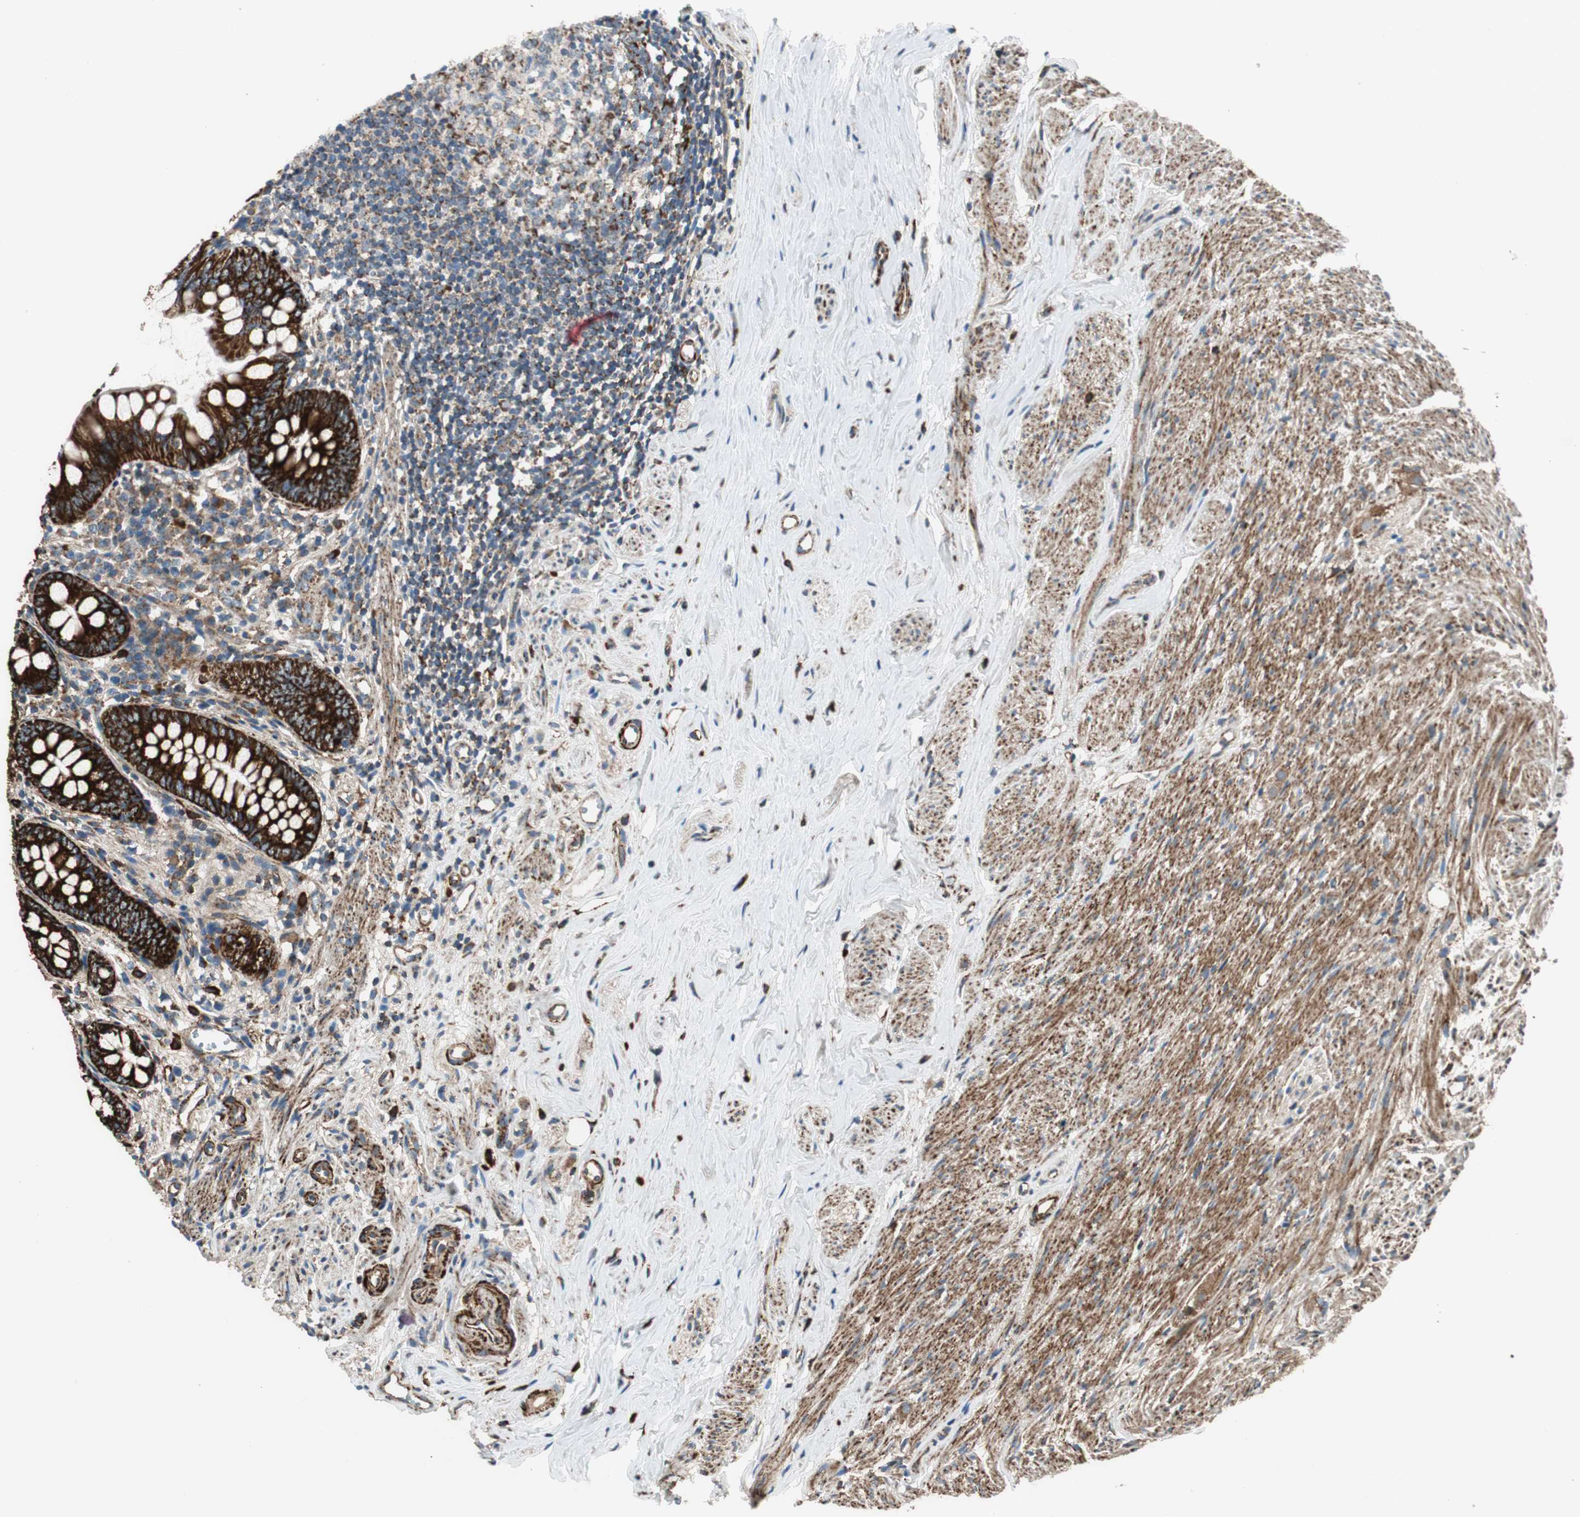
{"staining": {"intensity": "strong", "quantity": ">75%", "location": "cytoplasmic/membranous"}, "tissue": "appendix", "cell_type": "Glandular cells", "image_type": "normal", "snomed": [{"axis": "morphology", "description": "Normal tissue, NOS"}, {"axis": "topography", "description": "Appendix"}], "caption": "DAB immunohistochemical staining of unremarkable appendix demonstrates strong cytoplasmic/membranous protein expression in approximately >75% of glandular cells. The staining was performed using DAB (3,3'-diaminobenzidine), with brown indicating positive protein expression. Nuclei are stained blue with hematoxylin.", "gene": "AKAP1", "patient": {"sex": "female", "age": 77}}